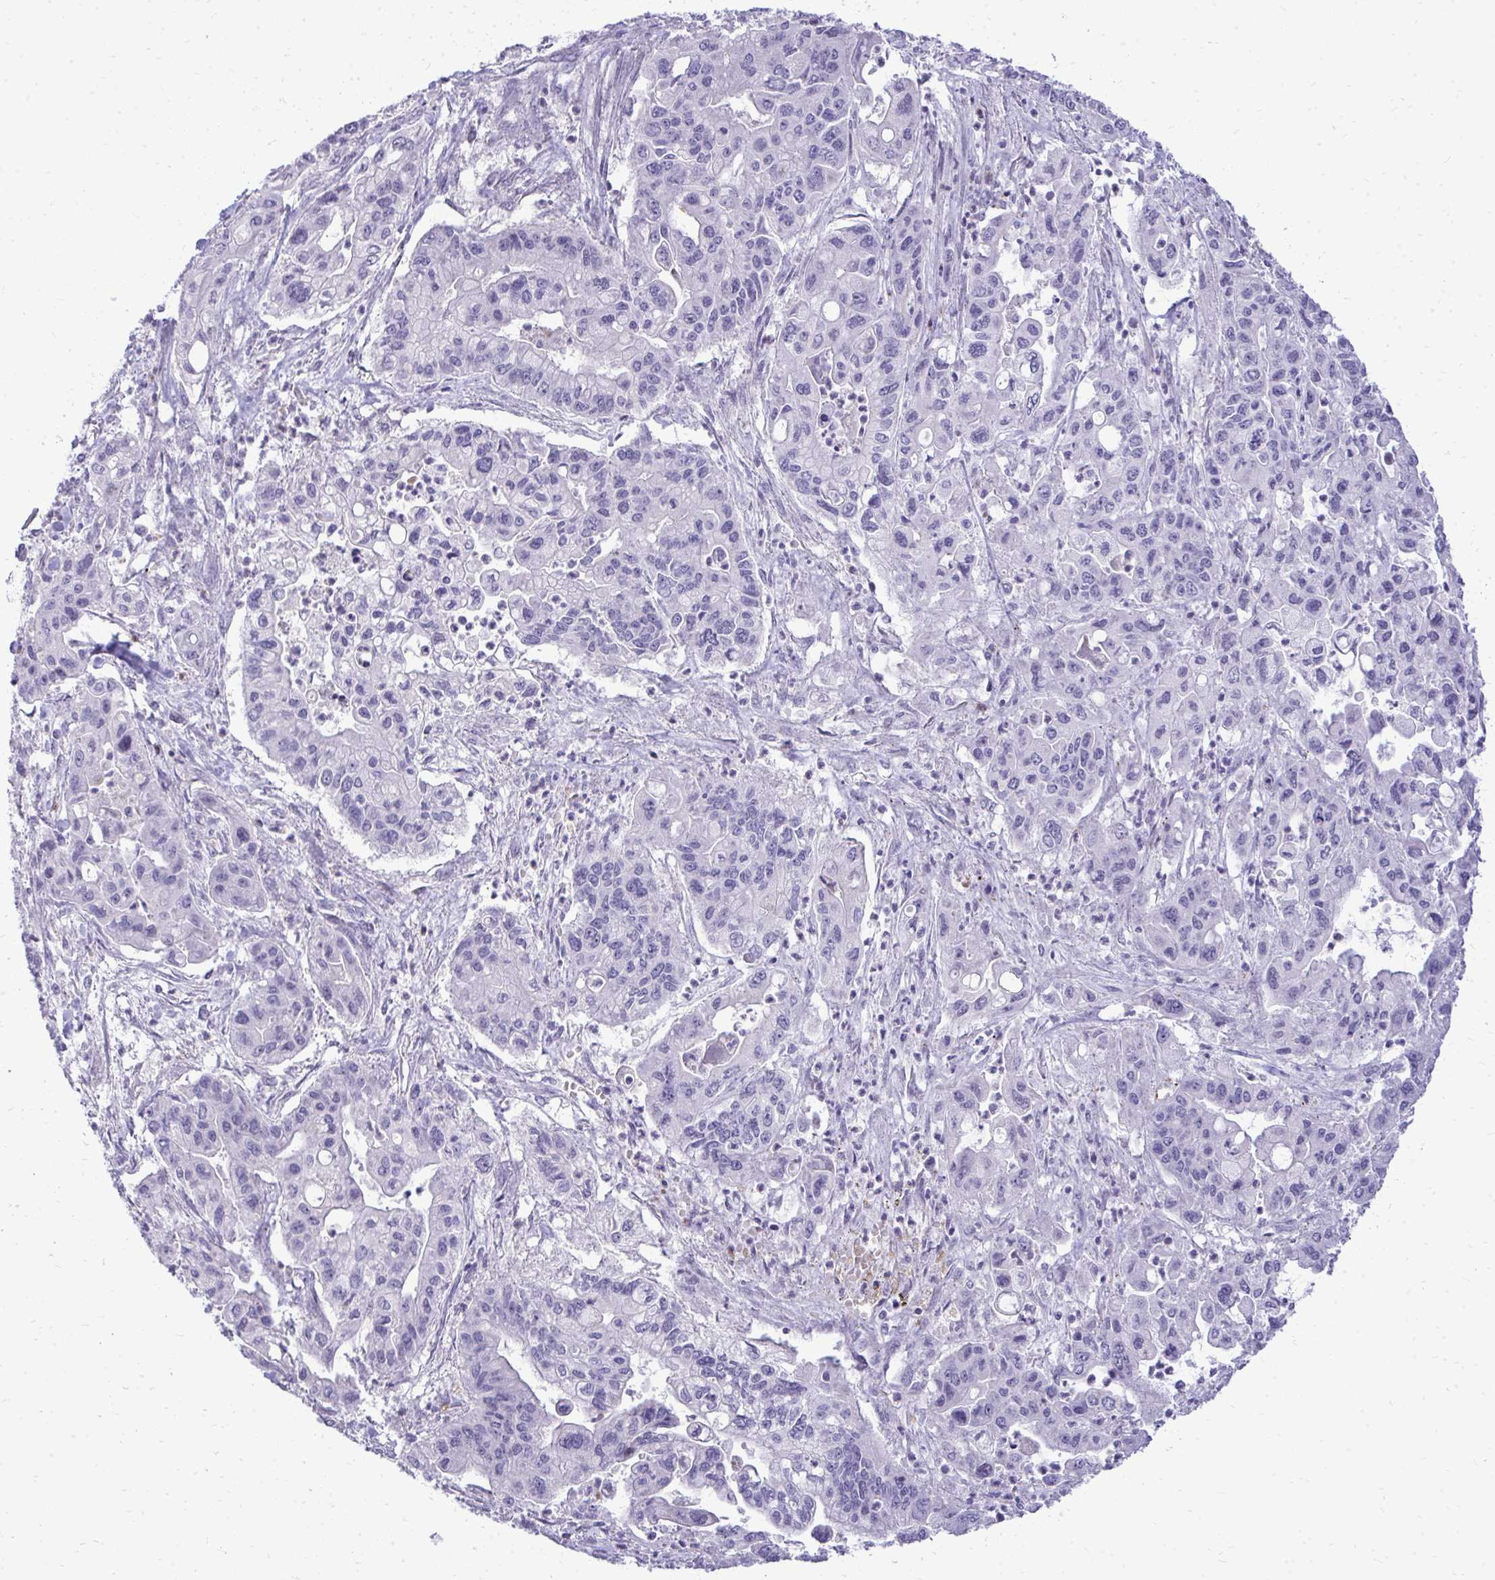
{"staining": {"intensity": "negative", "quantity": "none", "location": "none"}, "tissue": "pancreatic cancer", "cell_type": "Tumor cells", "image_type": "cancer", "snomed": [{"axis": "morphology", "description": "Adenocarcinoma, NOS"}, {"axis": "topography", "description": "Pancreas"}], "caption": "IHC micrograph of neoplastic tissue: adenocarcinoma (pancreatic) stained with DAB shows no significant protein positivity in tumor cells.", "gene": "DLX4", "patient": {"sex": "male", "age": 62}}